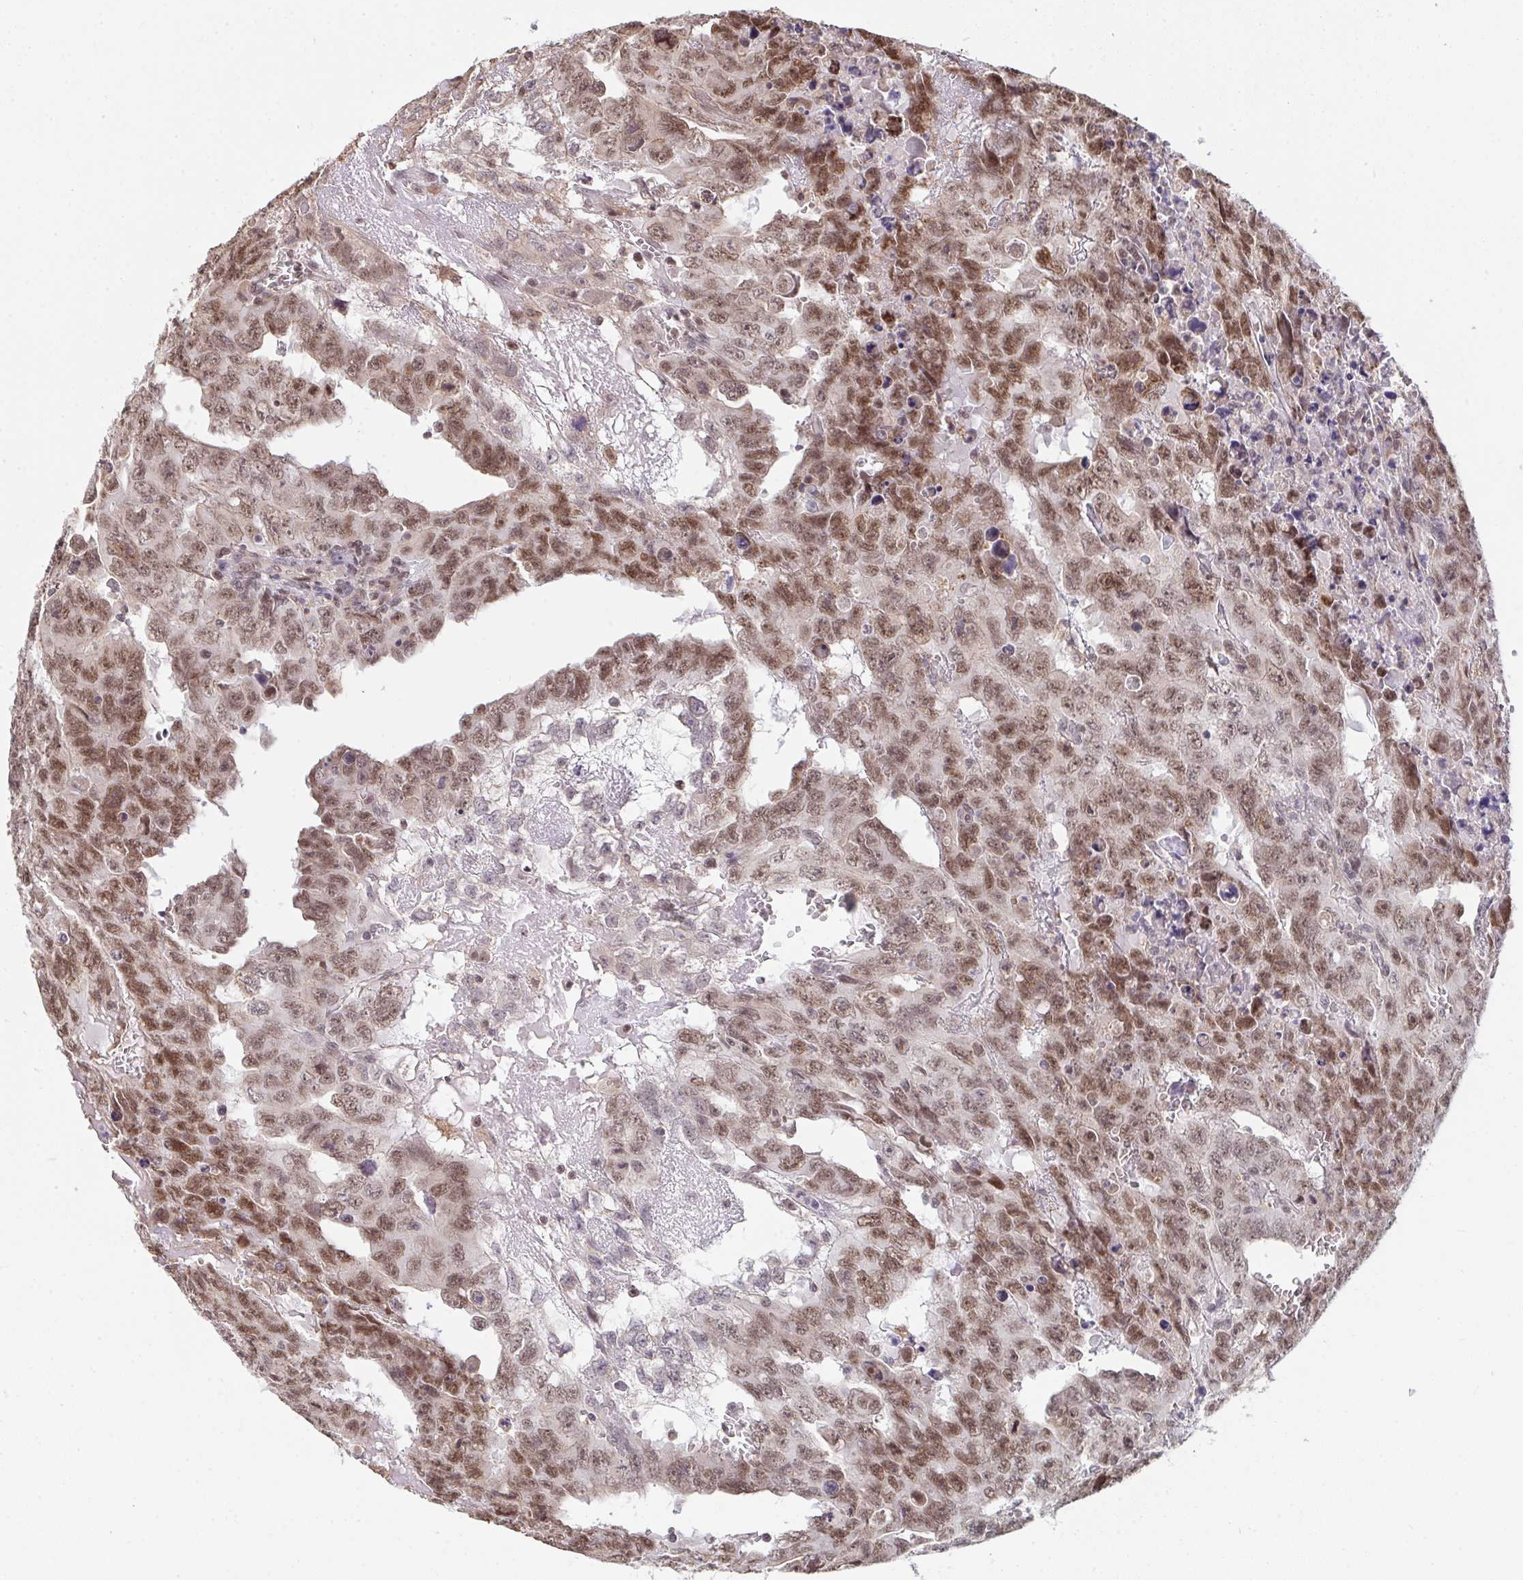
{"staining": {"intensity": "moderate", "quantity": ">75%", "location": "nuclear"}, "tissue": "testis cancer", "cell_type": "Tumor cells", "image_type": "cancer", "snomed": [{"axis": "morphology", "description": "Carcinoma, Embryonal, NOS"}, {"axis": "topography", "description": "Testis"}], "caption": "A high-resolution micrograph shows IHC staining of embryonal carcinoma (testis), which exhibits moderate nuclear positivity in about >75% of tumor cells.", "gene": "SAP30", "patient": {"sex": "male", "age": 24}}